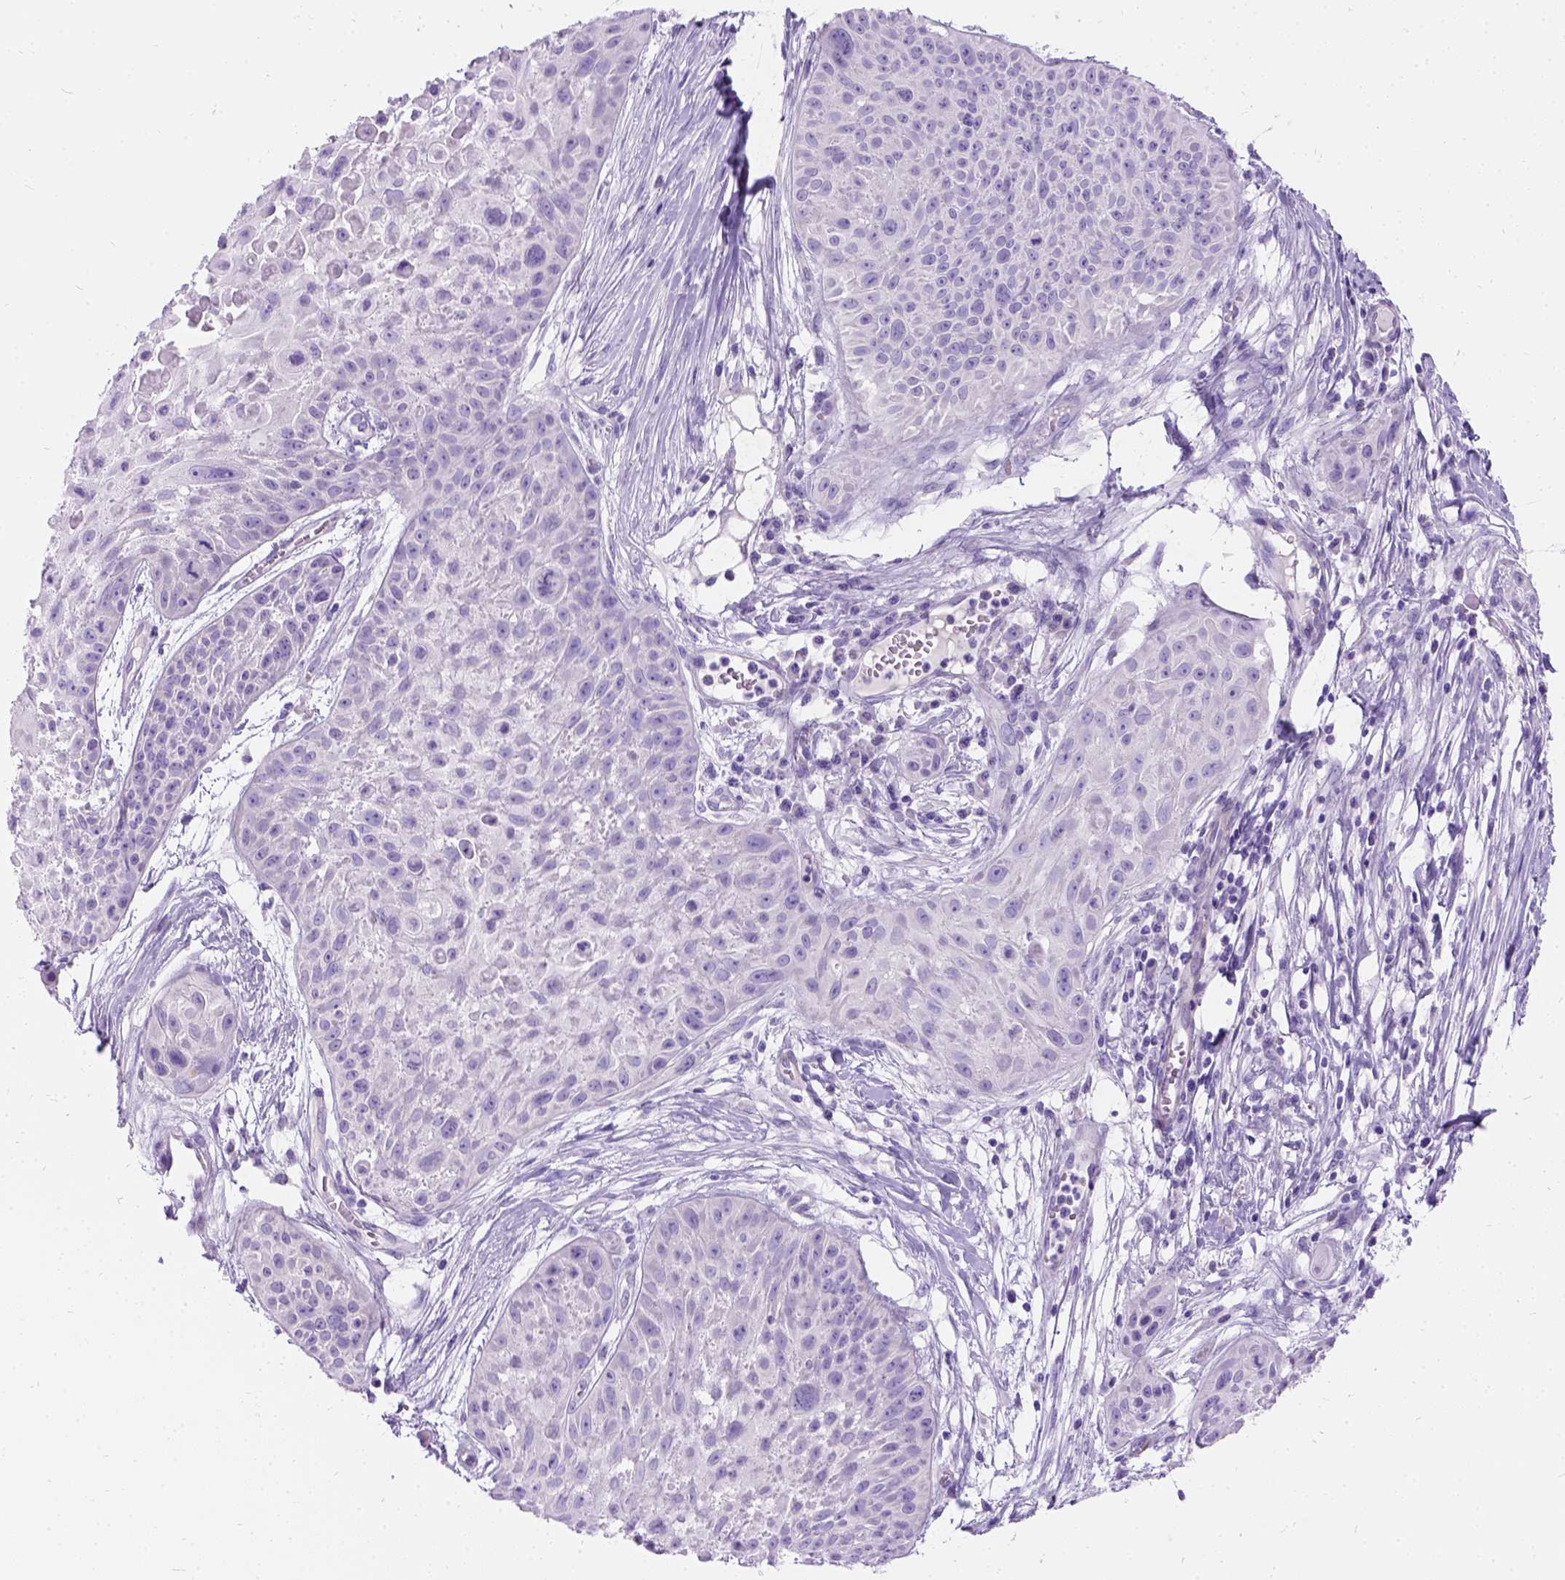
{"staining": {"intensity": "negative", "quantity": "none", "location": "none"}, "tissue": "skin cancer", "cell_type": "Tumor cells", "image_type": "cancer", "snomed": [{"axis": "morphology", "description": "Squamous cell carcinoma, NOS"}, {"axis": "topography", "description": "Skin"}, {"axis": "topography", "description": "Anal"}], "caption": "Skin cancer (squamous cell carcinoma) stained for a protein using immunohistochemistry reveals no staining tumor cells.", "gene": "C7orf57", "patient": {"sex": "female", "age": 75}}